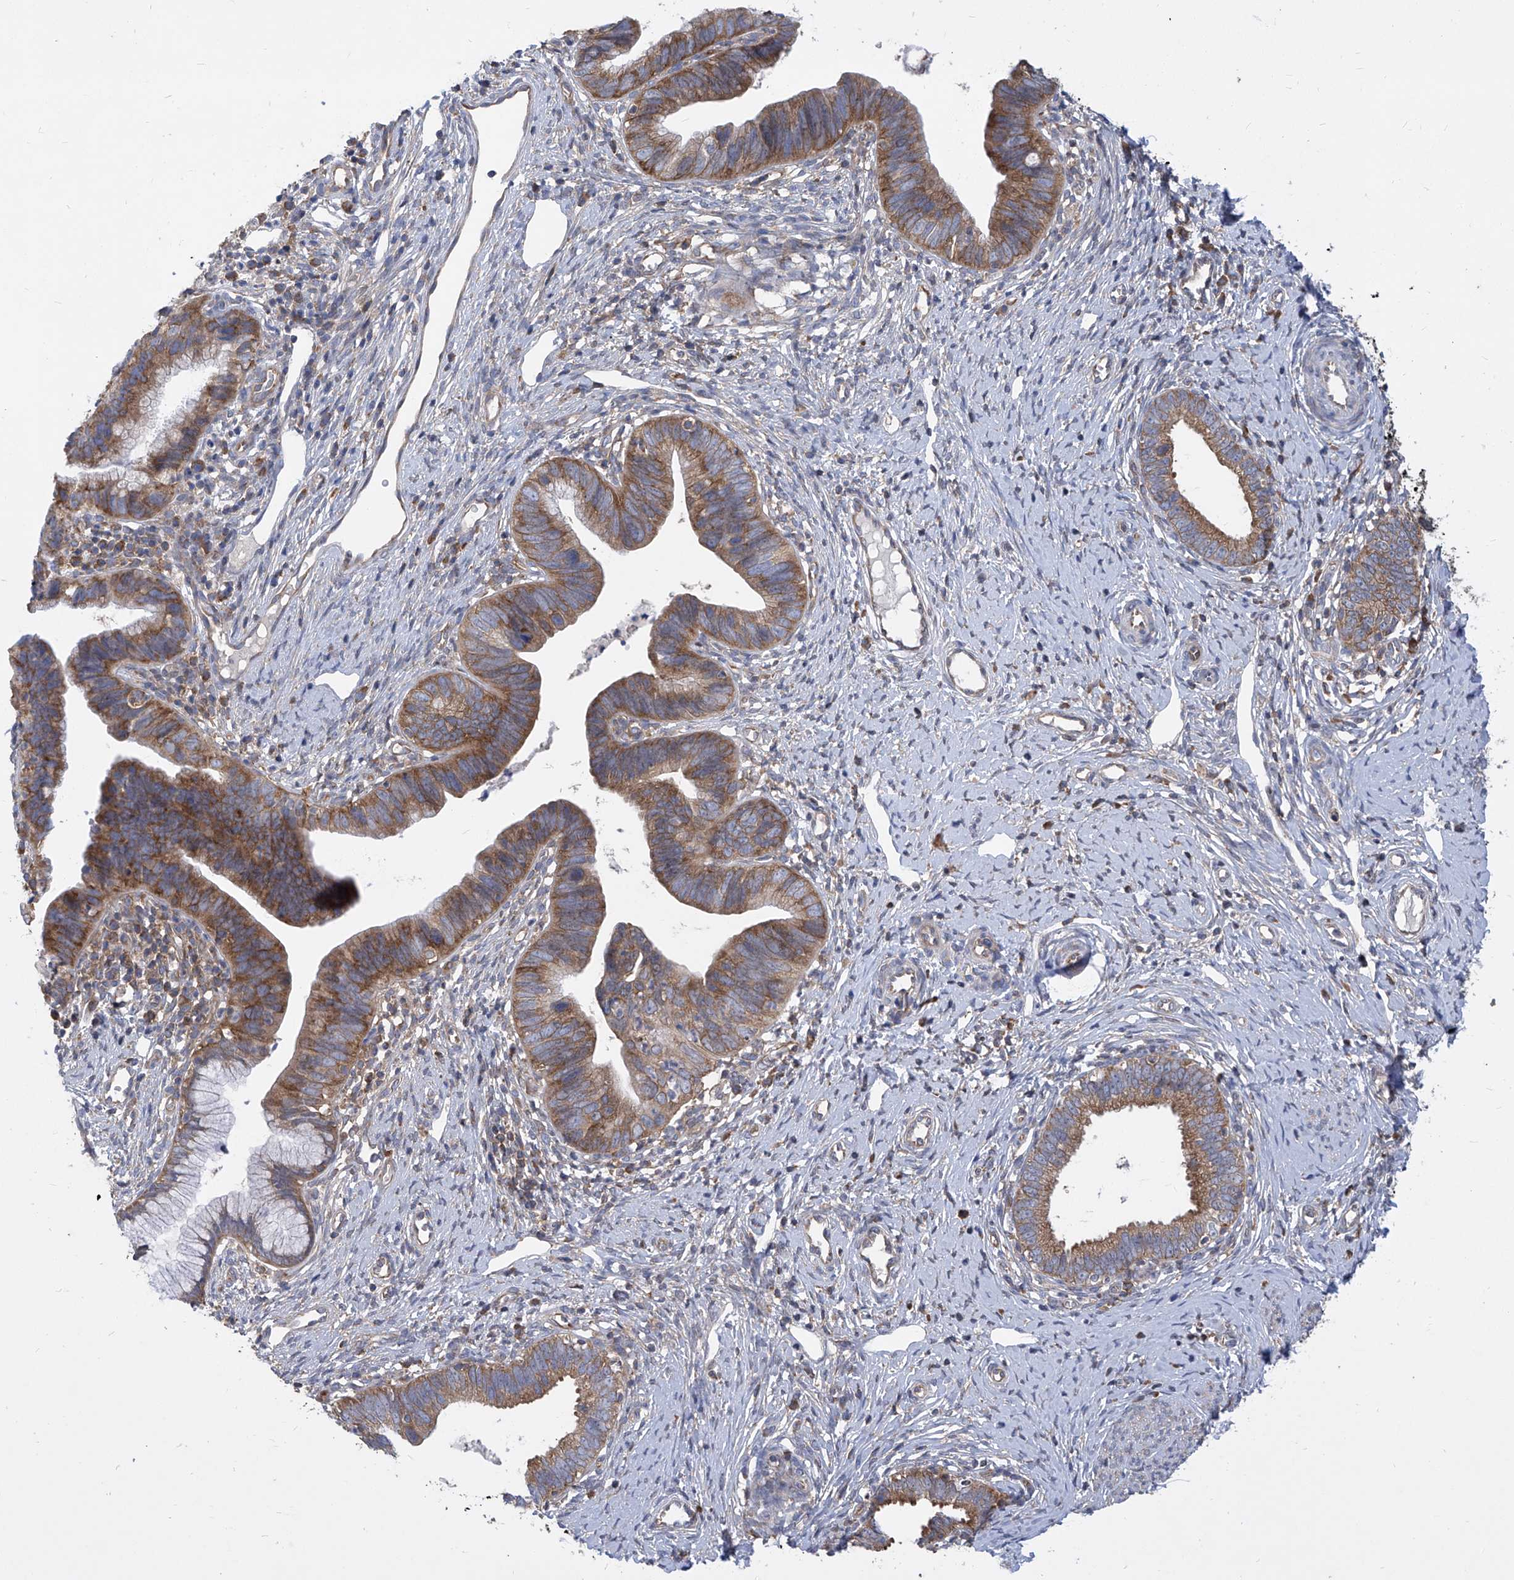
{"staining": {"intensity": "moderate", "quantity": ">75%", "location": "cytoplasmic/membranous"}, "tissue": "cervical cancer", "cell_type": "Tumor cells", "image_type": "cancer", "snomed": [{"axis": "morphology", "description": "Adenocarcinoma, NOS"}, {"axis": "topography", "description": "Cervix"}], "caption": "High-power microscopy captured an immunohistochemistry (IHC) micrograph of cervical adenocarcinoma, revealing moderate cytoplasmic/membranous positivity in about >75% of tumor cells.", "gene": "EIF3M", "patient": {"sex": "female", "age": 36}}